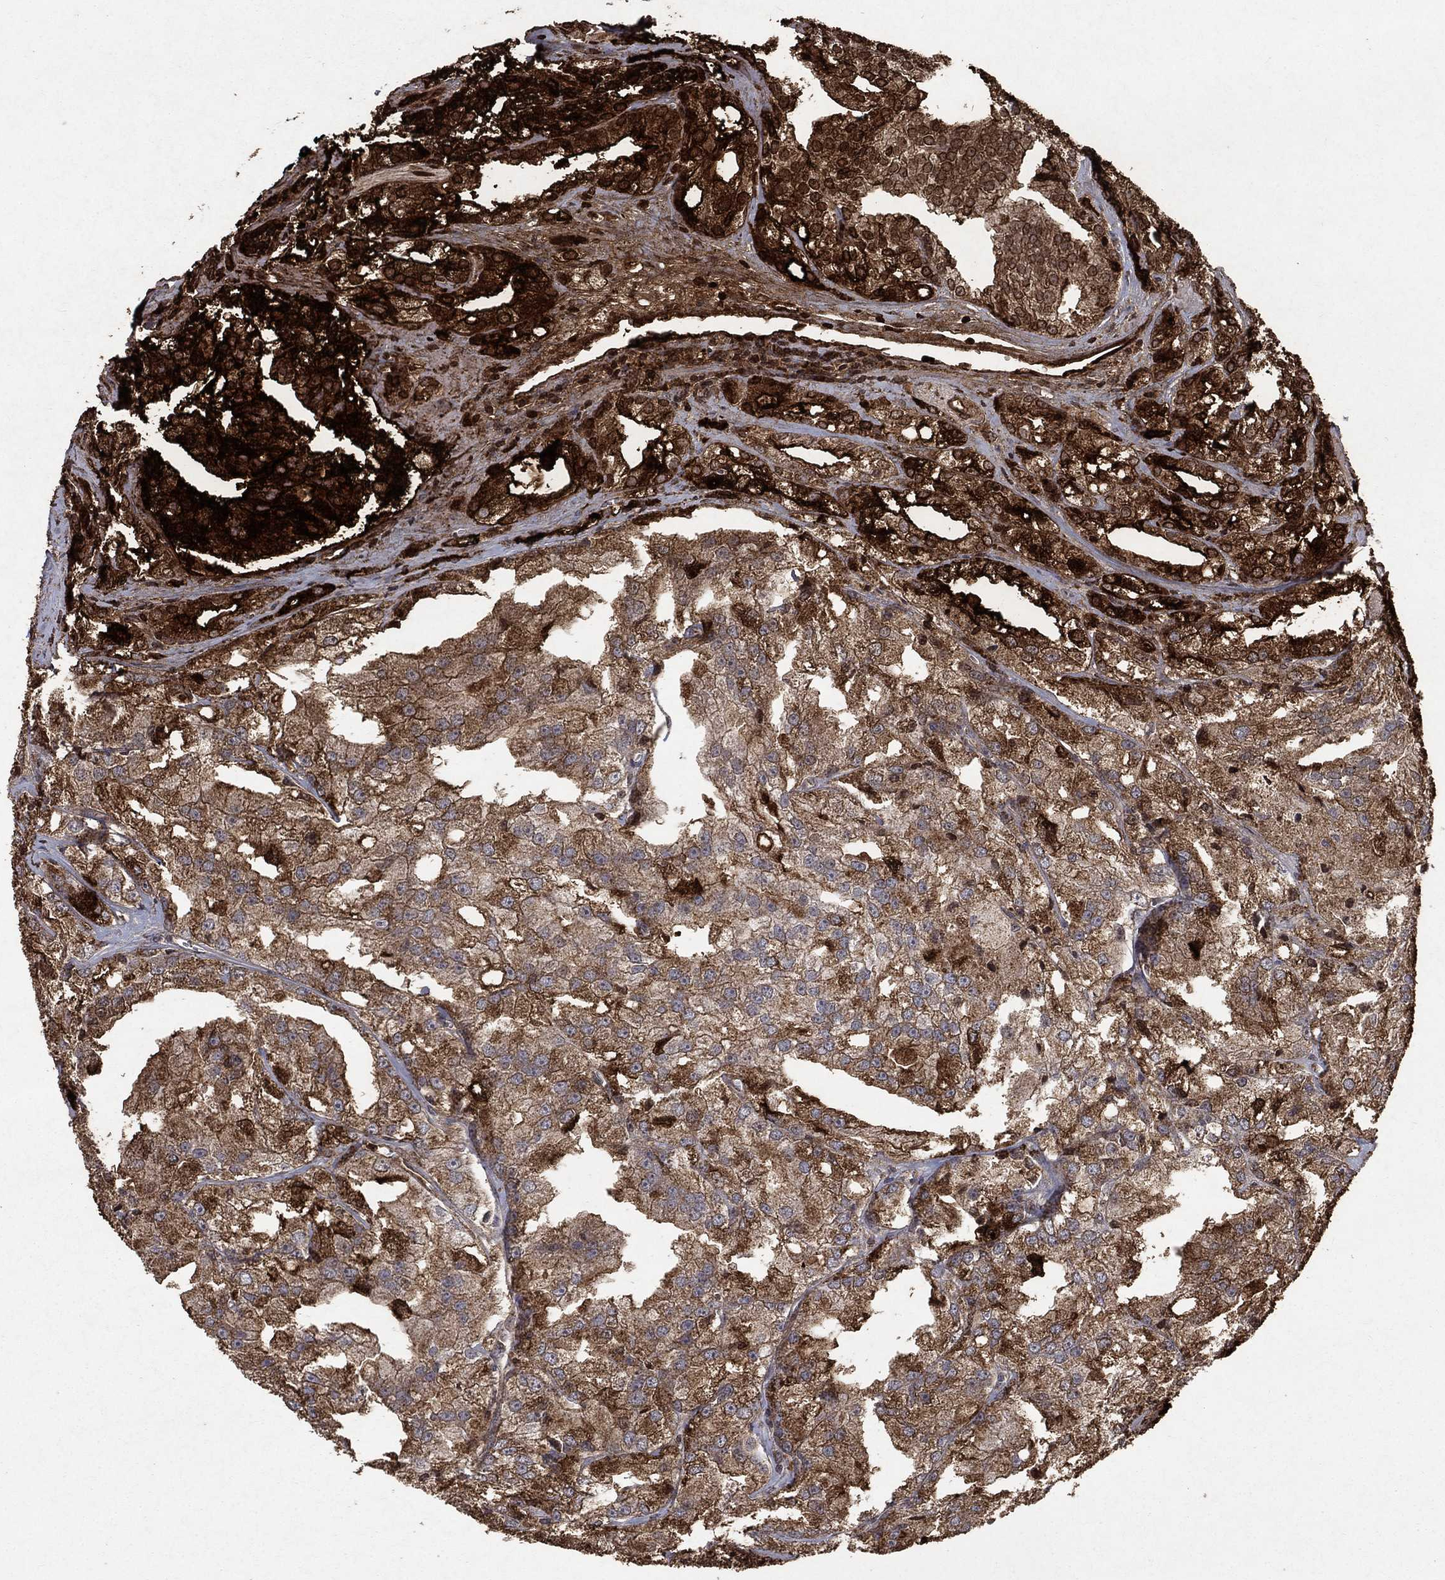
{"staining": {"intensity": "strong", "quantity": "25%-75%", "location": "cytoplasmic/membranous"}, "tissue": "prostate cancer", "cell_type": "Tumor cells", "image_type": "cancer", "snomed": [{"axis": "morphology", "description": "Adenocarcinoma, NOS"}, {"axis": "topography", "description": "Prostate"}], "caption": "Prostate adenocarcinoma stained with a brown dye demonstrates strong cytoplasmic/membranous positive expression in approximately 25%-75% of tumor cells.", "gene": "CD24", "patient": {"sex": "male", "age": 70}}